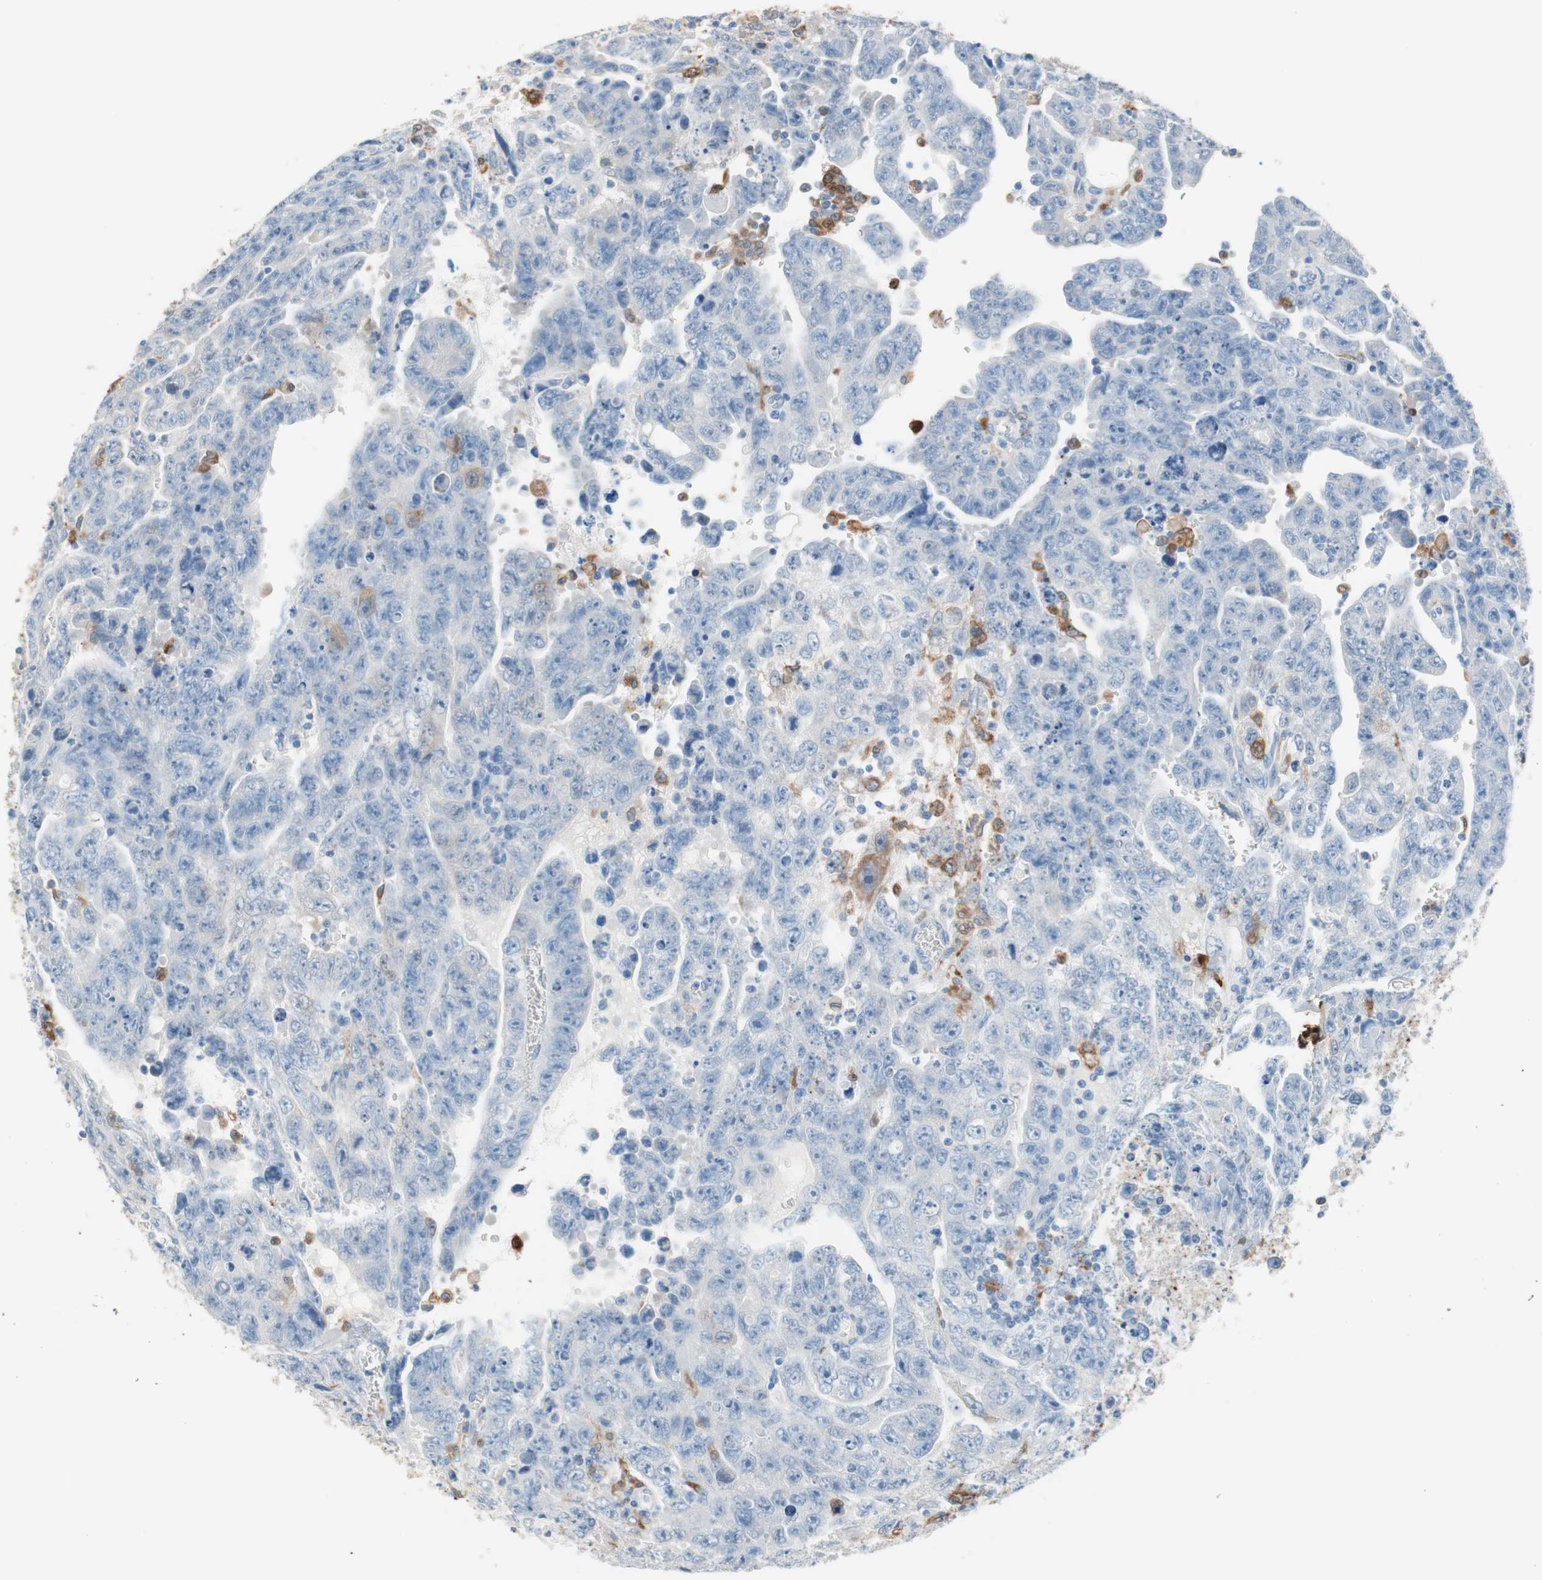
{"staining": {"intensity": "negative", "quantity": "none", "location": "none"}, "tissue": "testis cancer", "cell_type": "Tumor cells", "image_type": "cancer", "snomed": [{"axis": "morphology", "description": "Carcinoma, Embryonal, NOS"}, {"axis": "topography", "description": "Testis"}], "caption": "A histopathology image of testis cancer stained for a protein reveals no brown staining in tumor cells. (DAB (3,3'-diaminobenzidine) immunohistochemistry visualized using brightfield microscopy, high magnification).", "gene": "GLUL", "patient": {"sex": "male", "age": 28}}